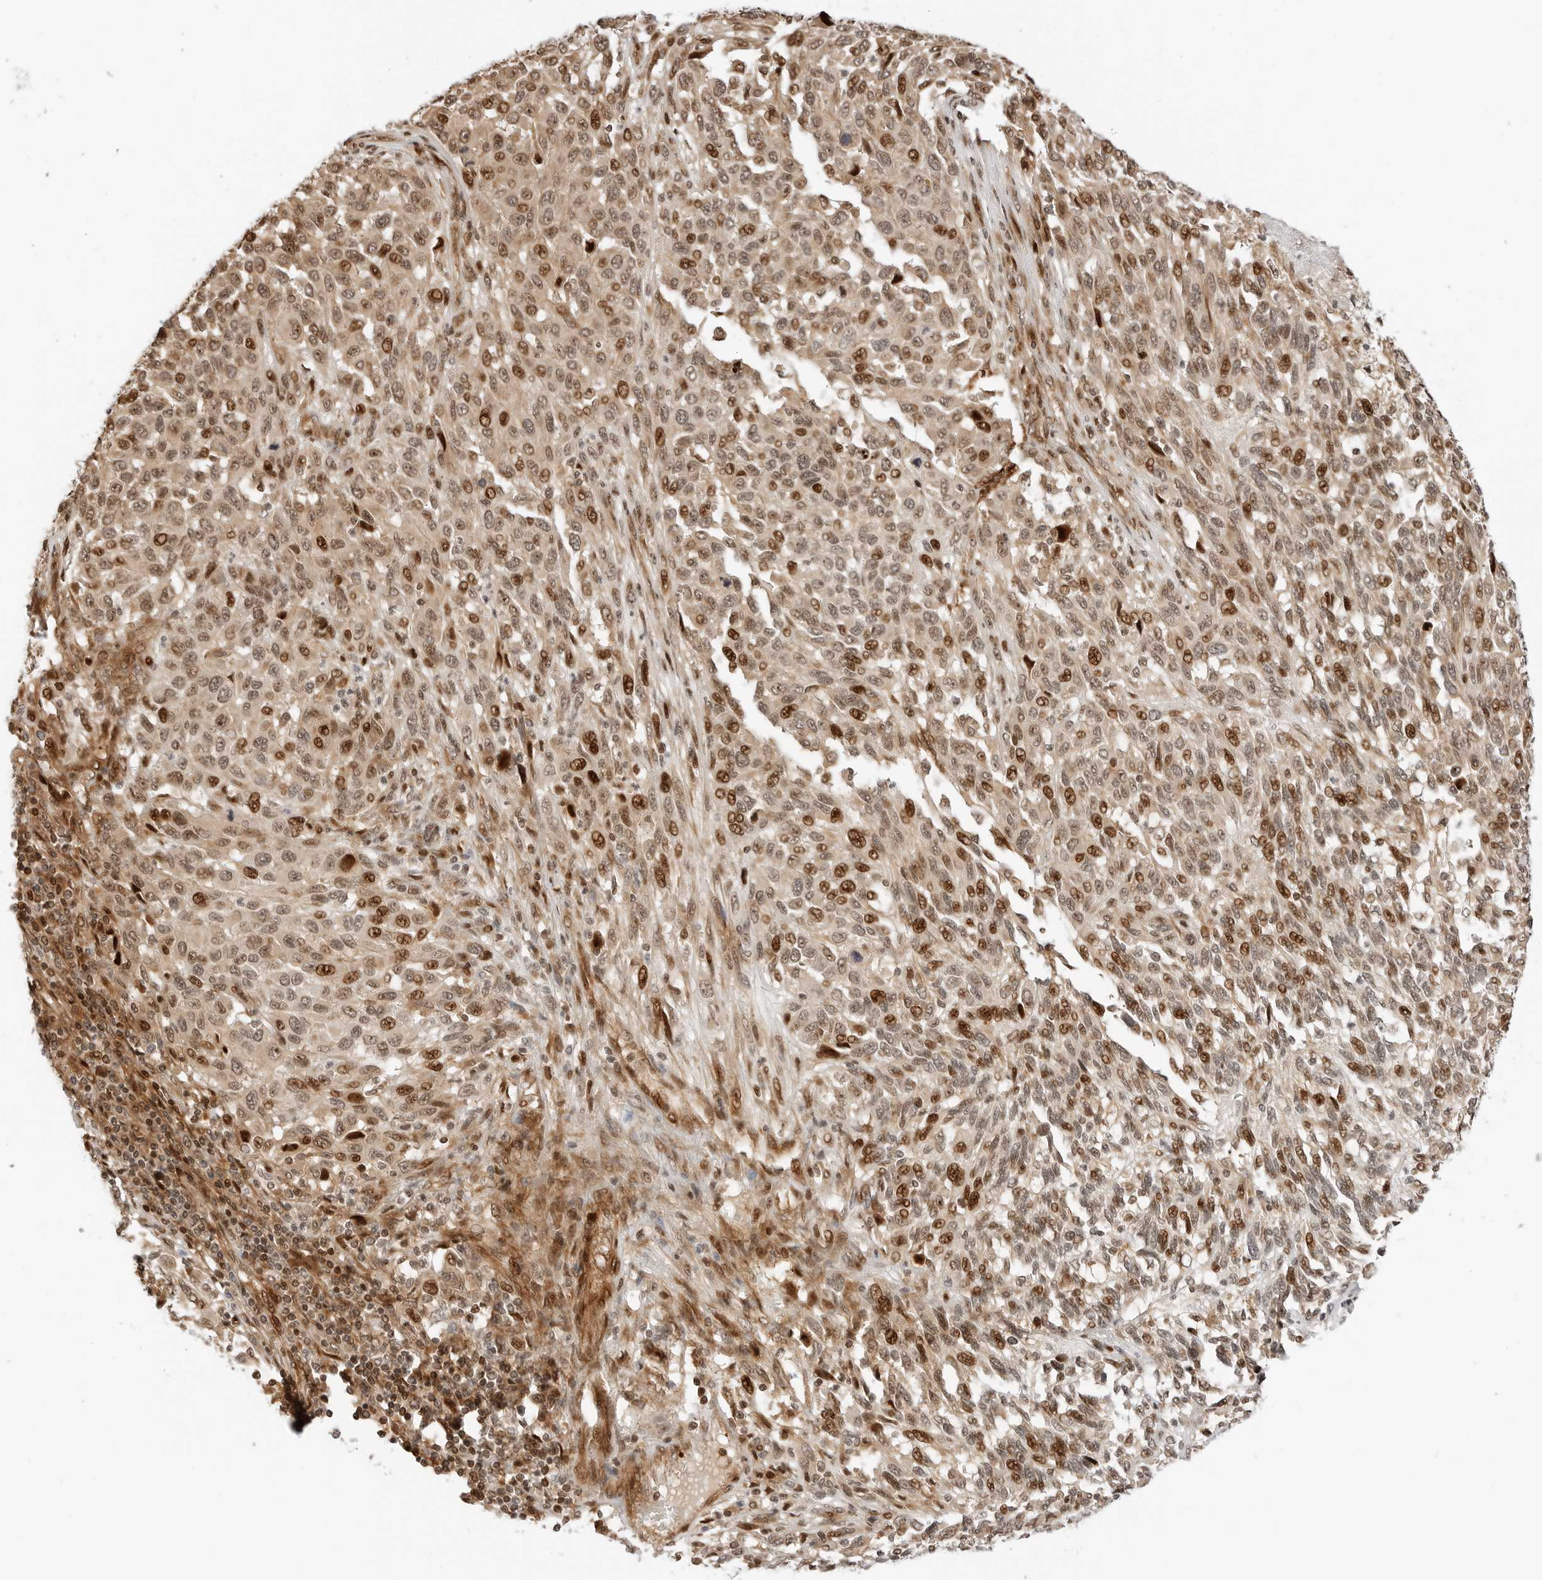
{"staining": {"intensity": "strong", "quantity": "25%-75%", "location": "cytoplasmic/membranous,nuclear"}, "tissue": "melanoma", "cell_type": "Tumor cells", "image_type": "cancer", "snomed": [{"axis": "morphology", "description": "Malignant melanoma, Metastatic site"}, {"axis": "topography", "description": "Lymph node"}], "caption": "Malignant melanoma (metastatic site) stained with IHC exhibits strong cytoplasmic/membranous and nuclear positivity in approximately 25%-75% of tumor cells.", "gene": "GEM", "patient": {"sex": "male", "age": 61}}